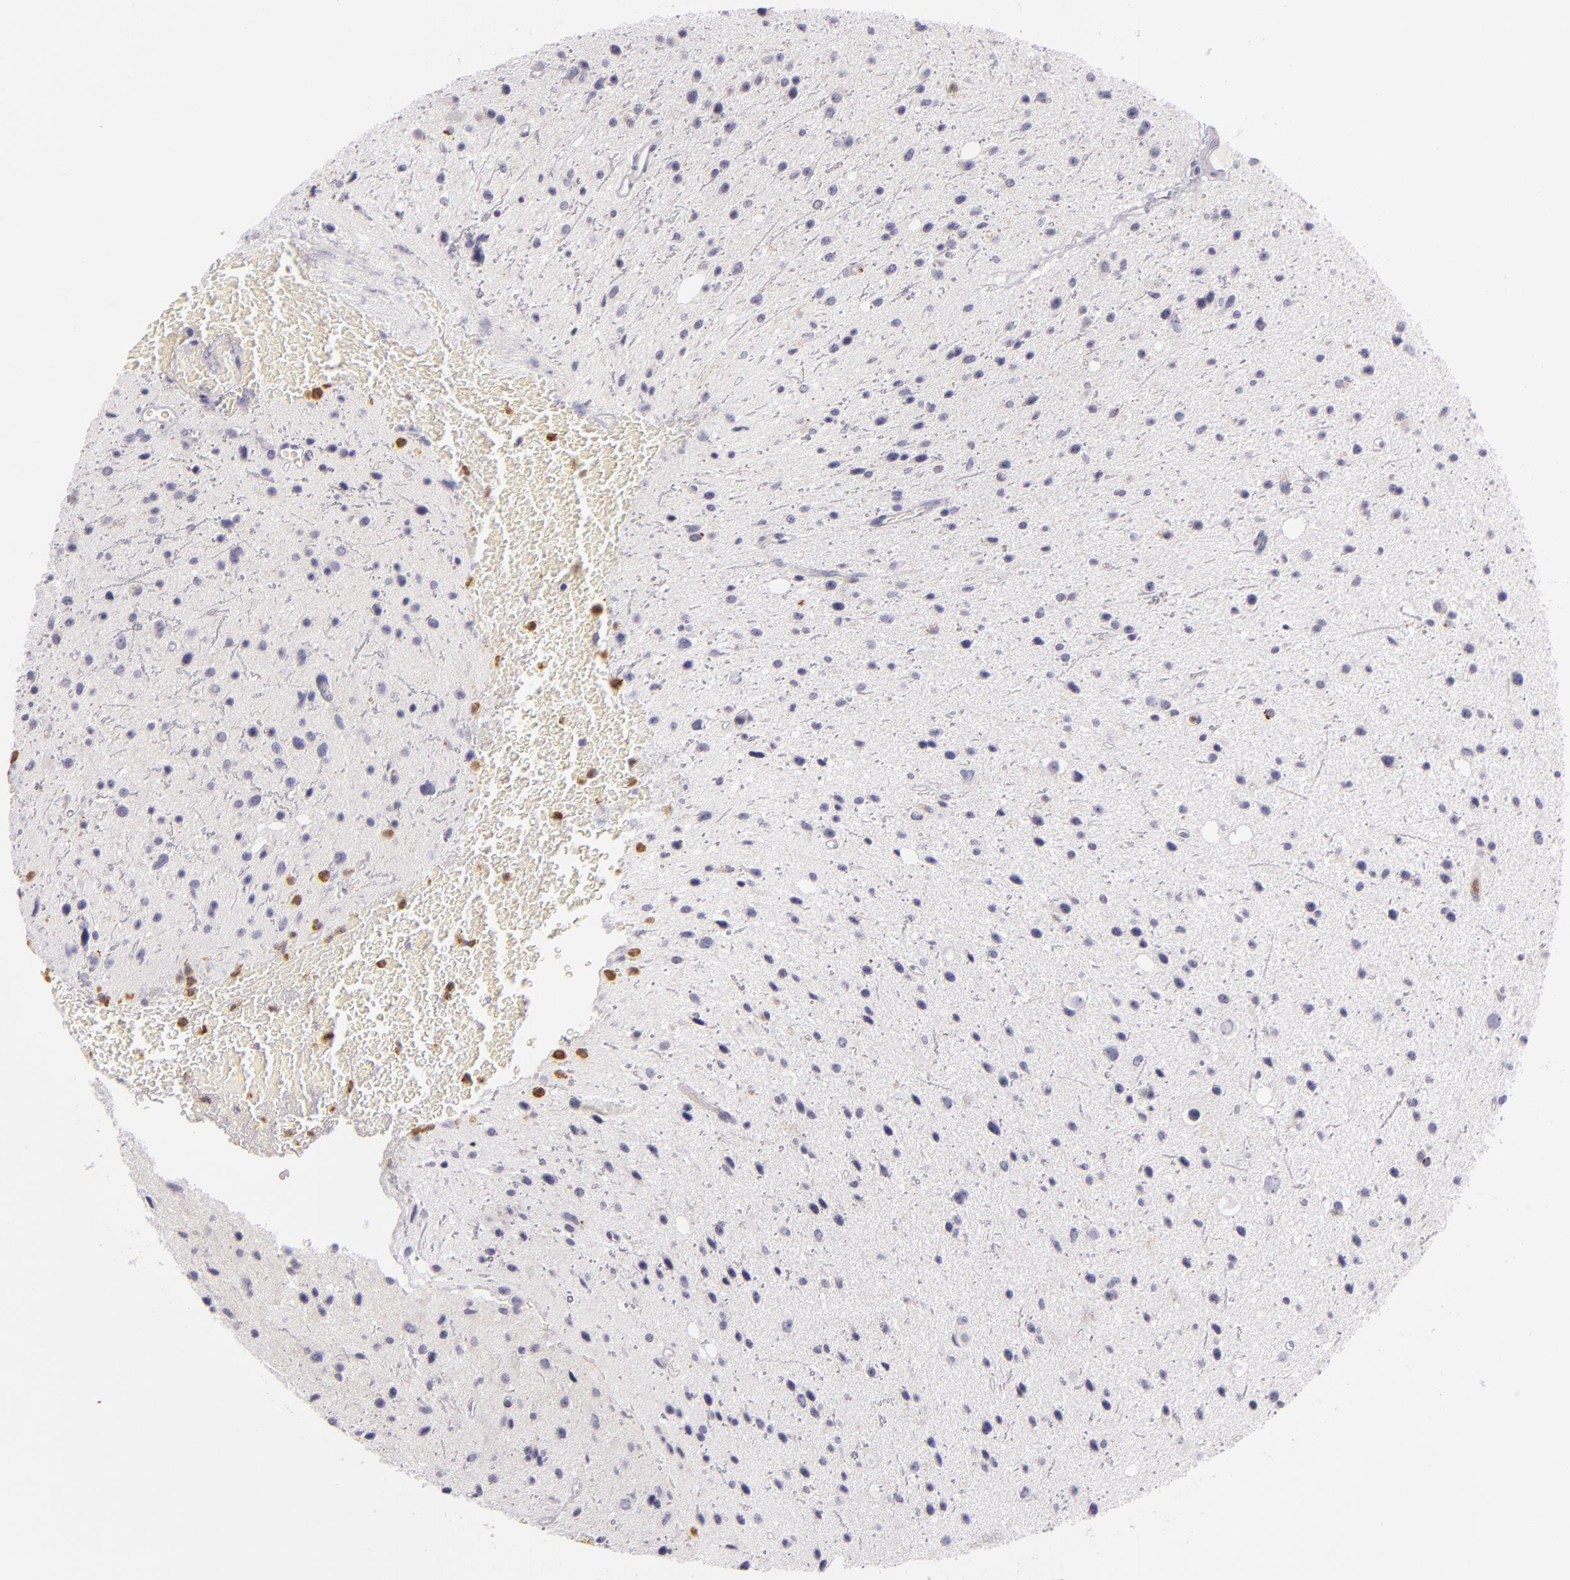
{"staining": {"intensity": "negative", "quantity": "none", "location": "none"}, "tissue": "glioma", "cell_type": "Tumor cells", "image_type": "cancer", "snomed": [{"axis": "morphology", "description": "Glioma, malignant, Low grade"}, {"axis": "topography", "description": "Brain"}], "caption": "This is an immunohistochemistry image of glioma. There is no positivity in tumor cells.", "gene": "FAM181A", "patient": {"sex": "female", "age": 46}}